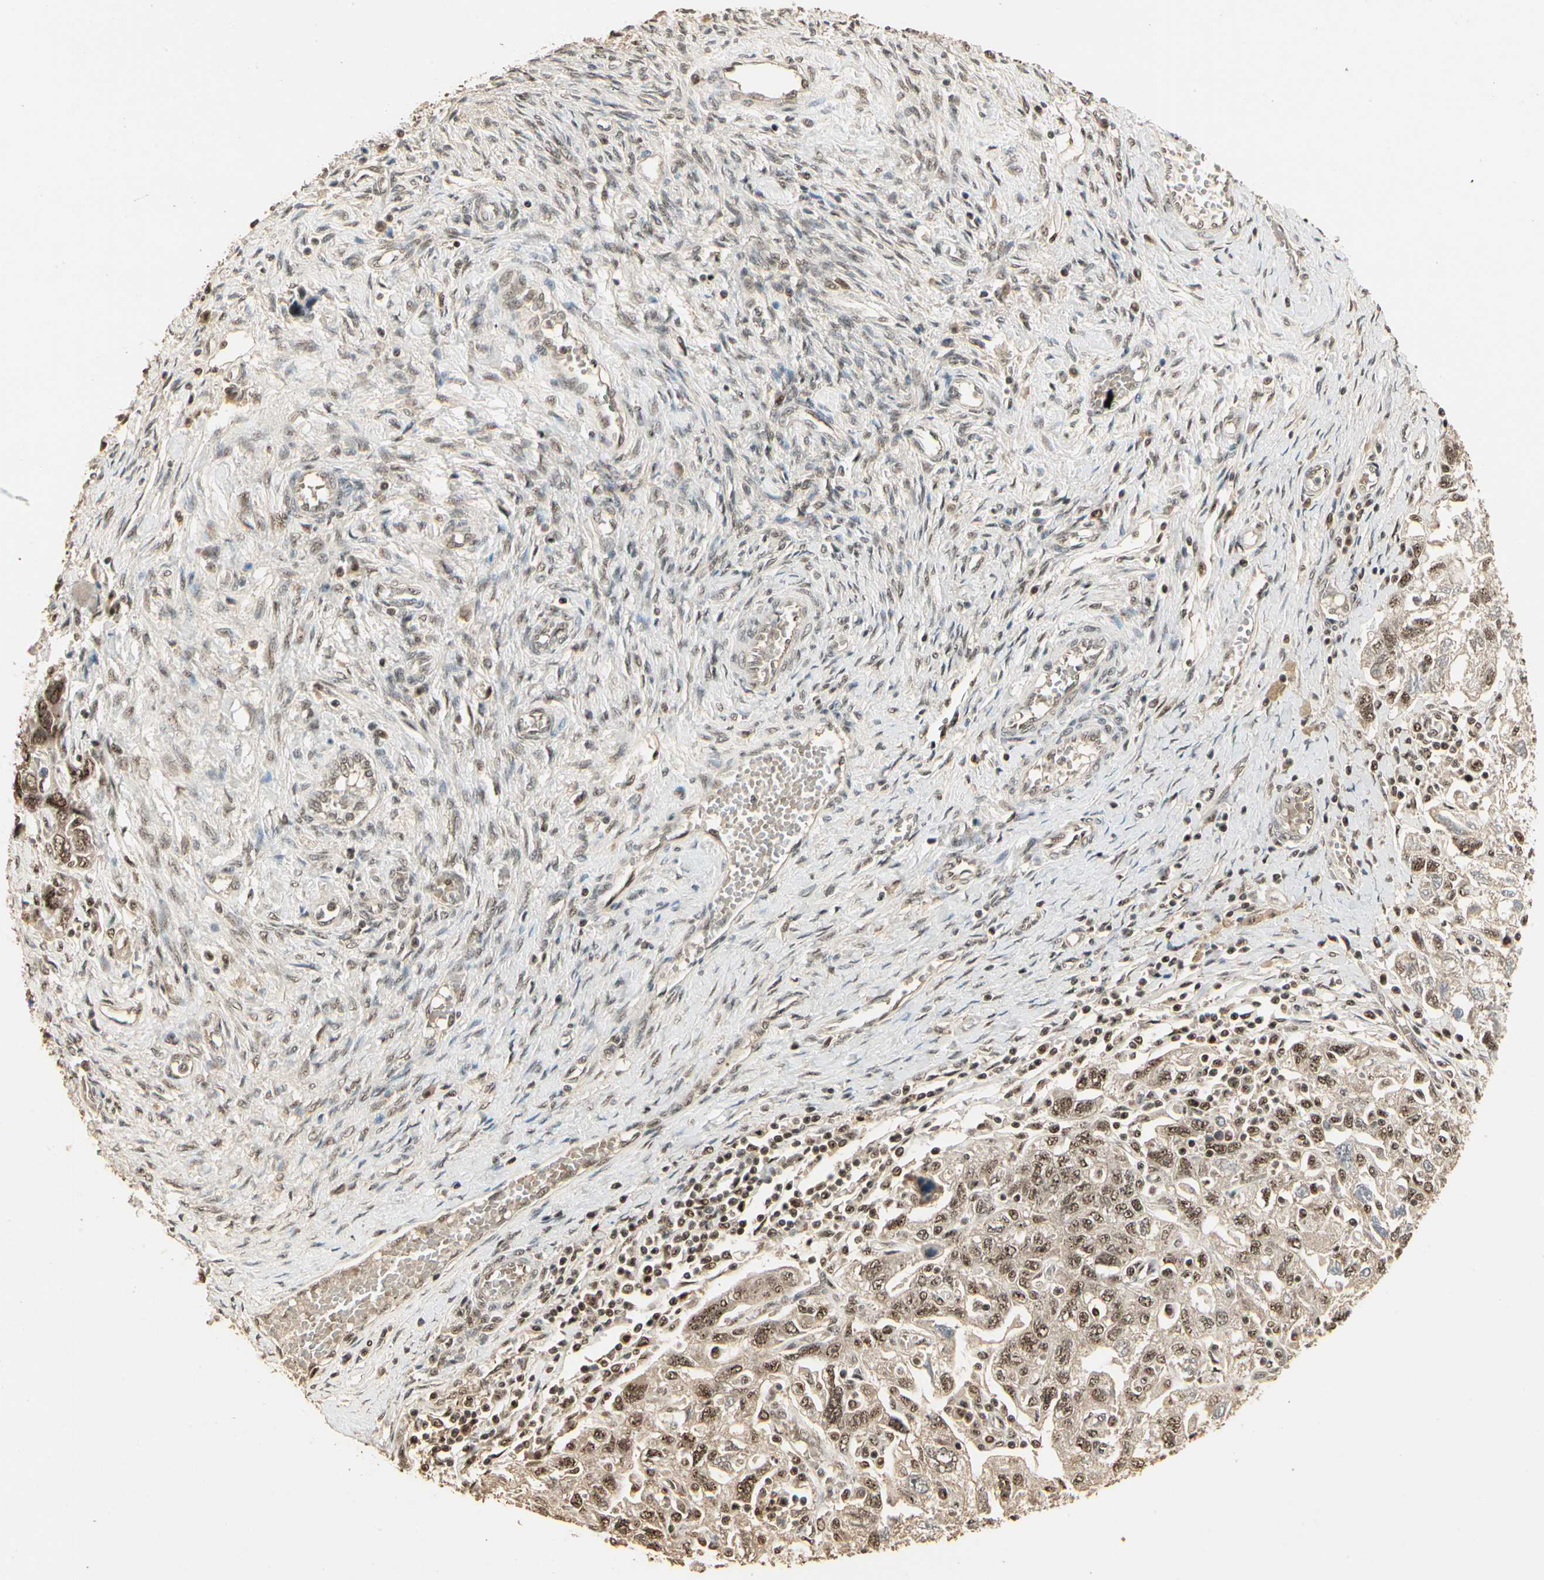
{"staining": {"intensity": "moderate", "quantity": "25%-75%", "location": "nuclear"}, "tissue": "ovarian cancer", "cell_type": "Tumor cells", "image_type": "cancer", "snomed": [{"axis": "morphology", "description": "Carcinoma, NOS"}, {"axis": "morphology", "description": "Cystadenocarcinoma, serous, NOS"}, {"axis": "topography", "description": "Ovary"}], "caption": "DAB immunohistochemical staining of ovarian serous cystadenocarcinoma displays moderate nuclear protein positivity in approximately 25%-75% of tumor cells.", "gene": "RBM25", "patient": {"sex": "female", "age": 69}}